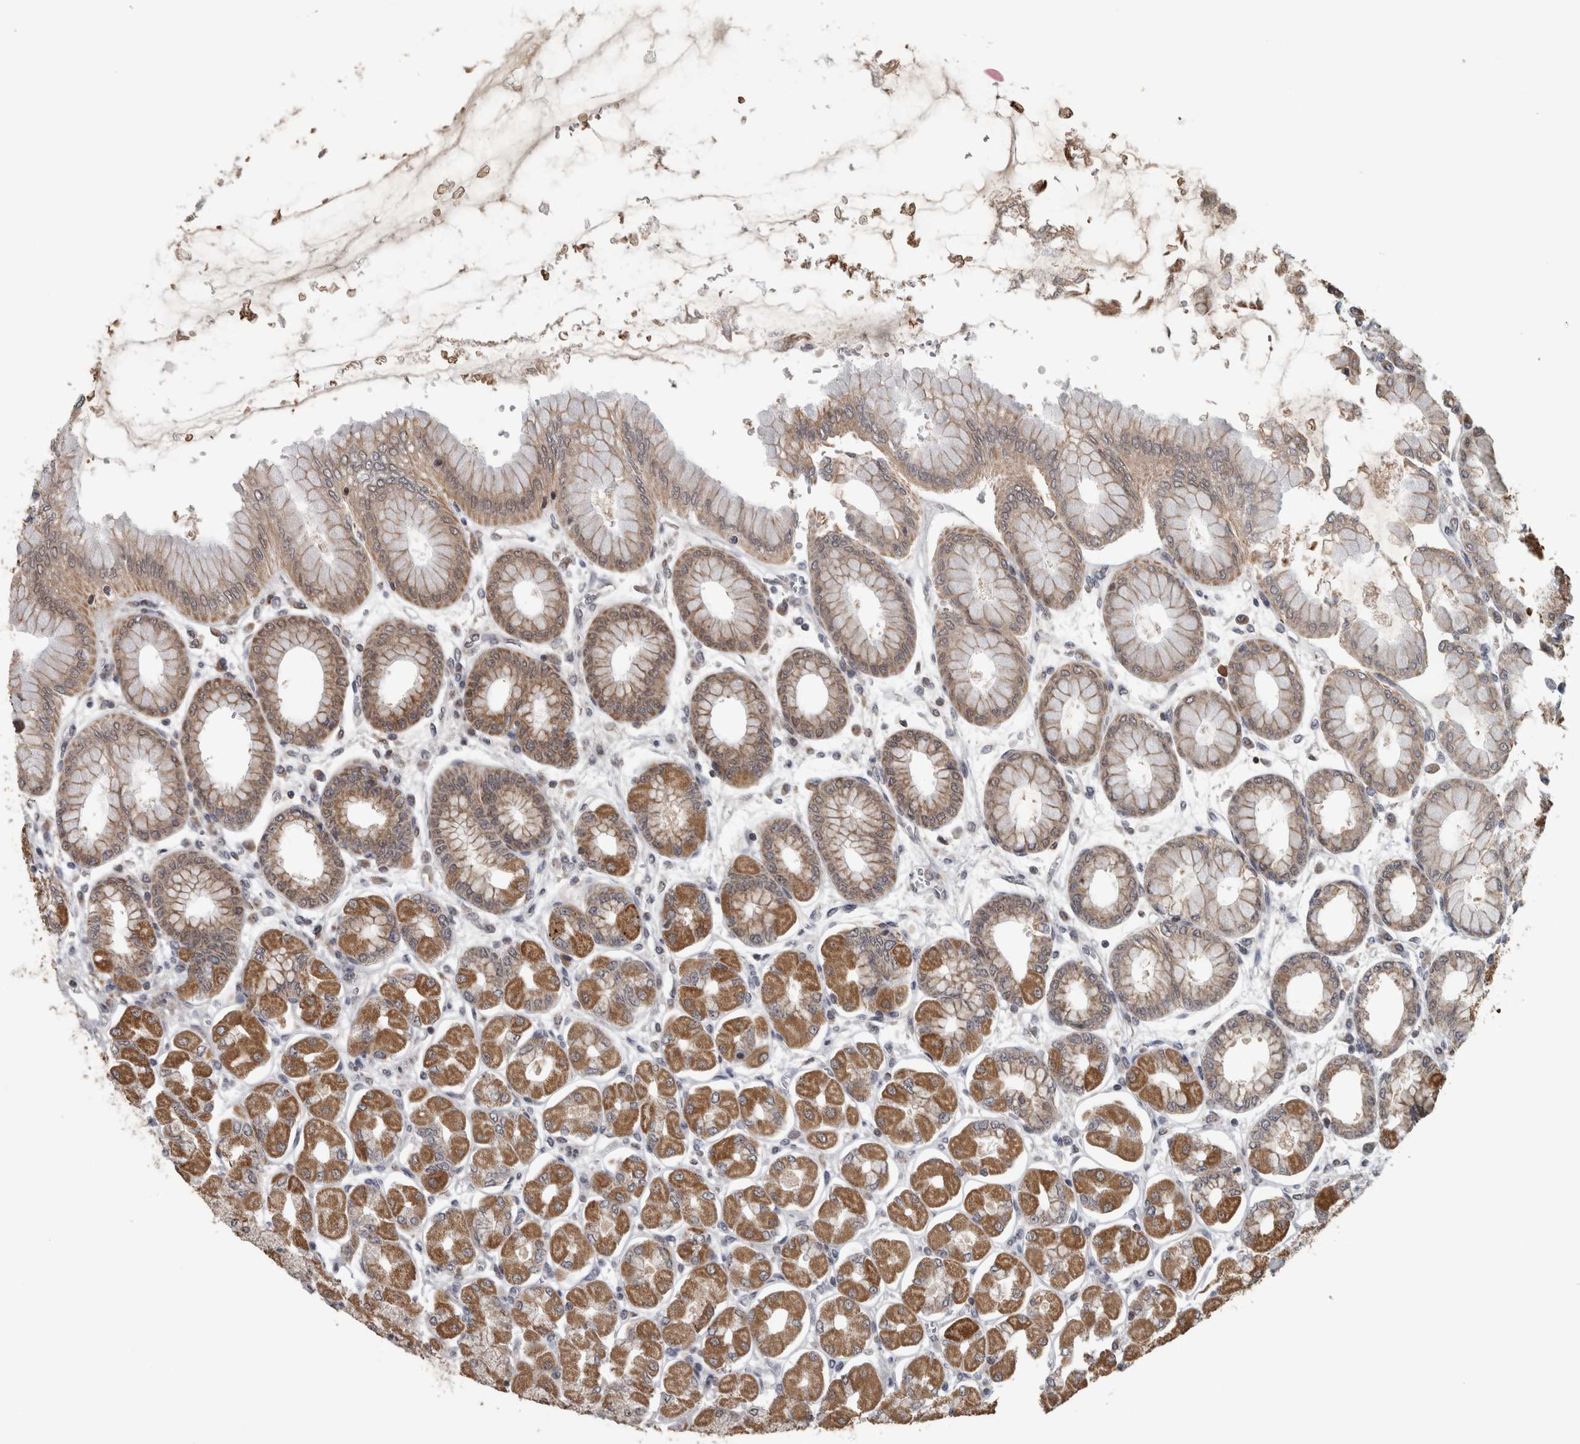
{"staining": {"intensity": "moderate", "quantity": ">75%", "location": "cytoplasmic/membranous"}, "tissue": "stomach", "cell_type": "Glandular cells", "image_type": "normal", "snomed": [{"axis": "morphology", "description": "Normal tissue, NOS"}, {"axis": "topography", "description": "Stomach, upper"}], "caption": "IHC image of unremarkable stomach stained for a protein (brown), which displays medium levels of moderate cytoplasmic/membranous expression in approximately >75% of glandular cells.", "gene": "OR2K2", "patient": {"sex": "female", "age": 56}}